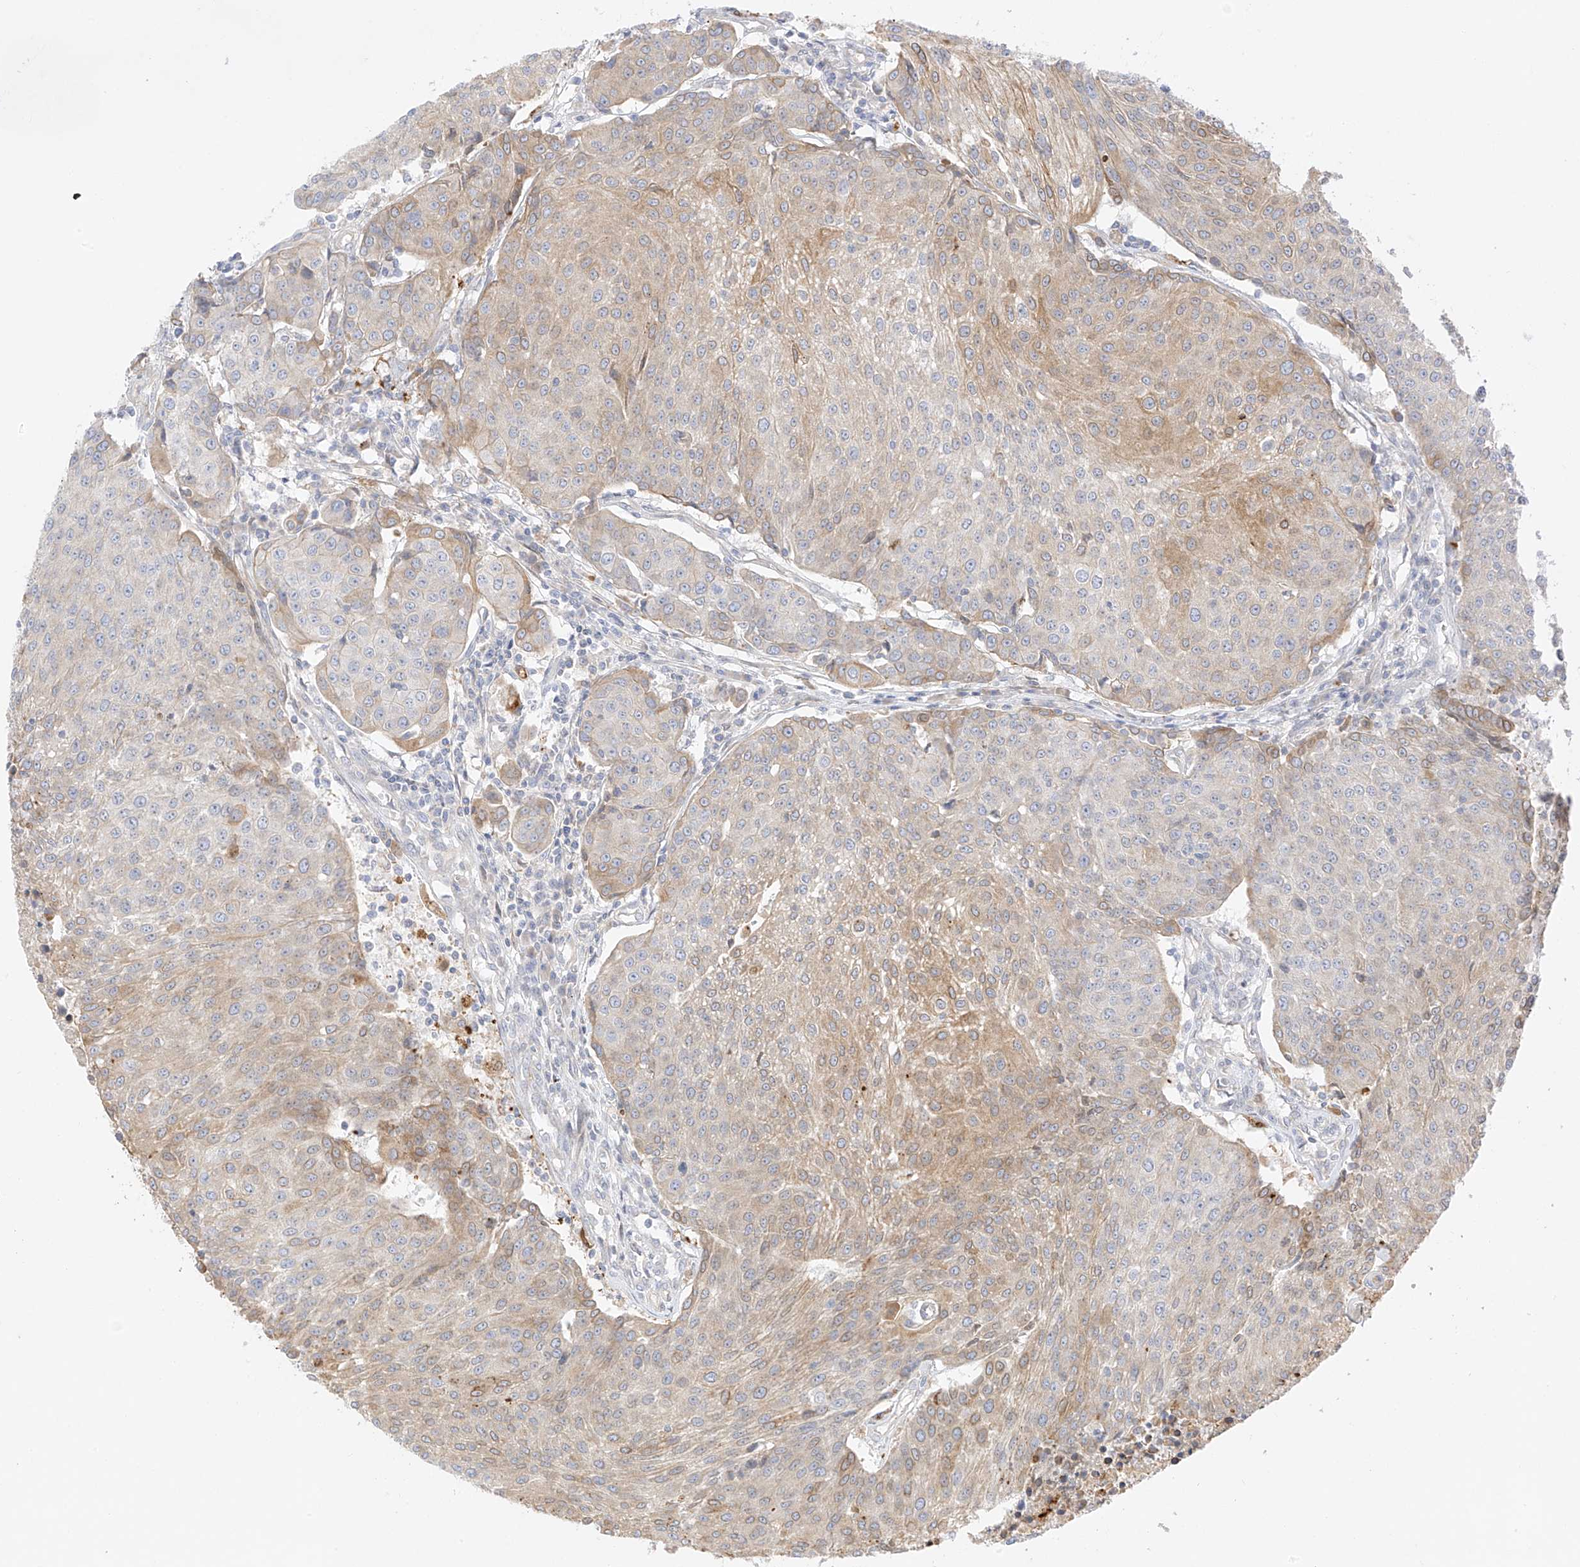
{"staining": {"intensity": "moderate", "quantity": "<25%", "location": "cytoplasmic/membranous"}, "tissue": "urothelial cancer", "cell_type": "Tumor cells", "image_type": "cancer", "snomed": [{"axis": "morphology", "description": "Urothelial carcinoma, High grade"}, {"axis": "topography", "description": "Urinary bladder"}], "caption": "Urothelial cancer stained for a protein (brown) shows moderate cytoplasmic/membranous positive positivity in about <25% of tumor cells.", "gene": "PCYOX1", "patient": {"sex": "female", "age": 85}}